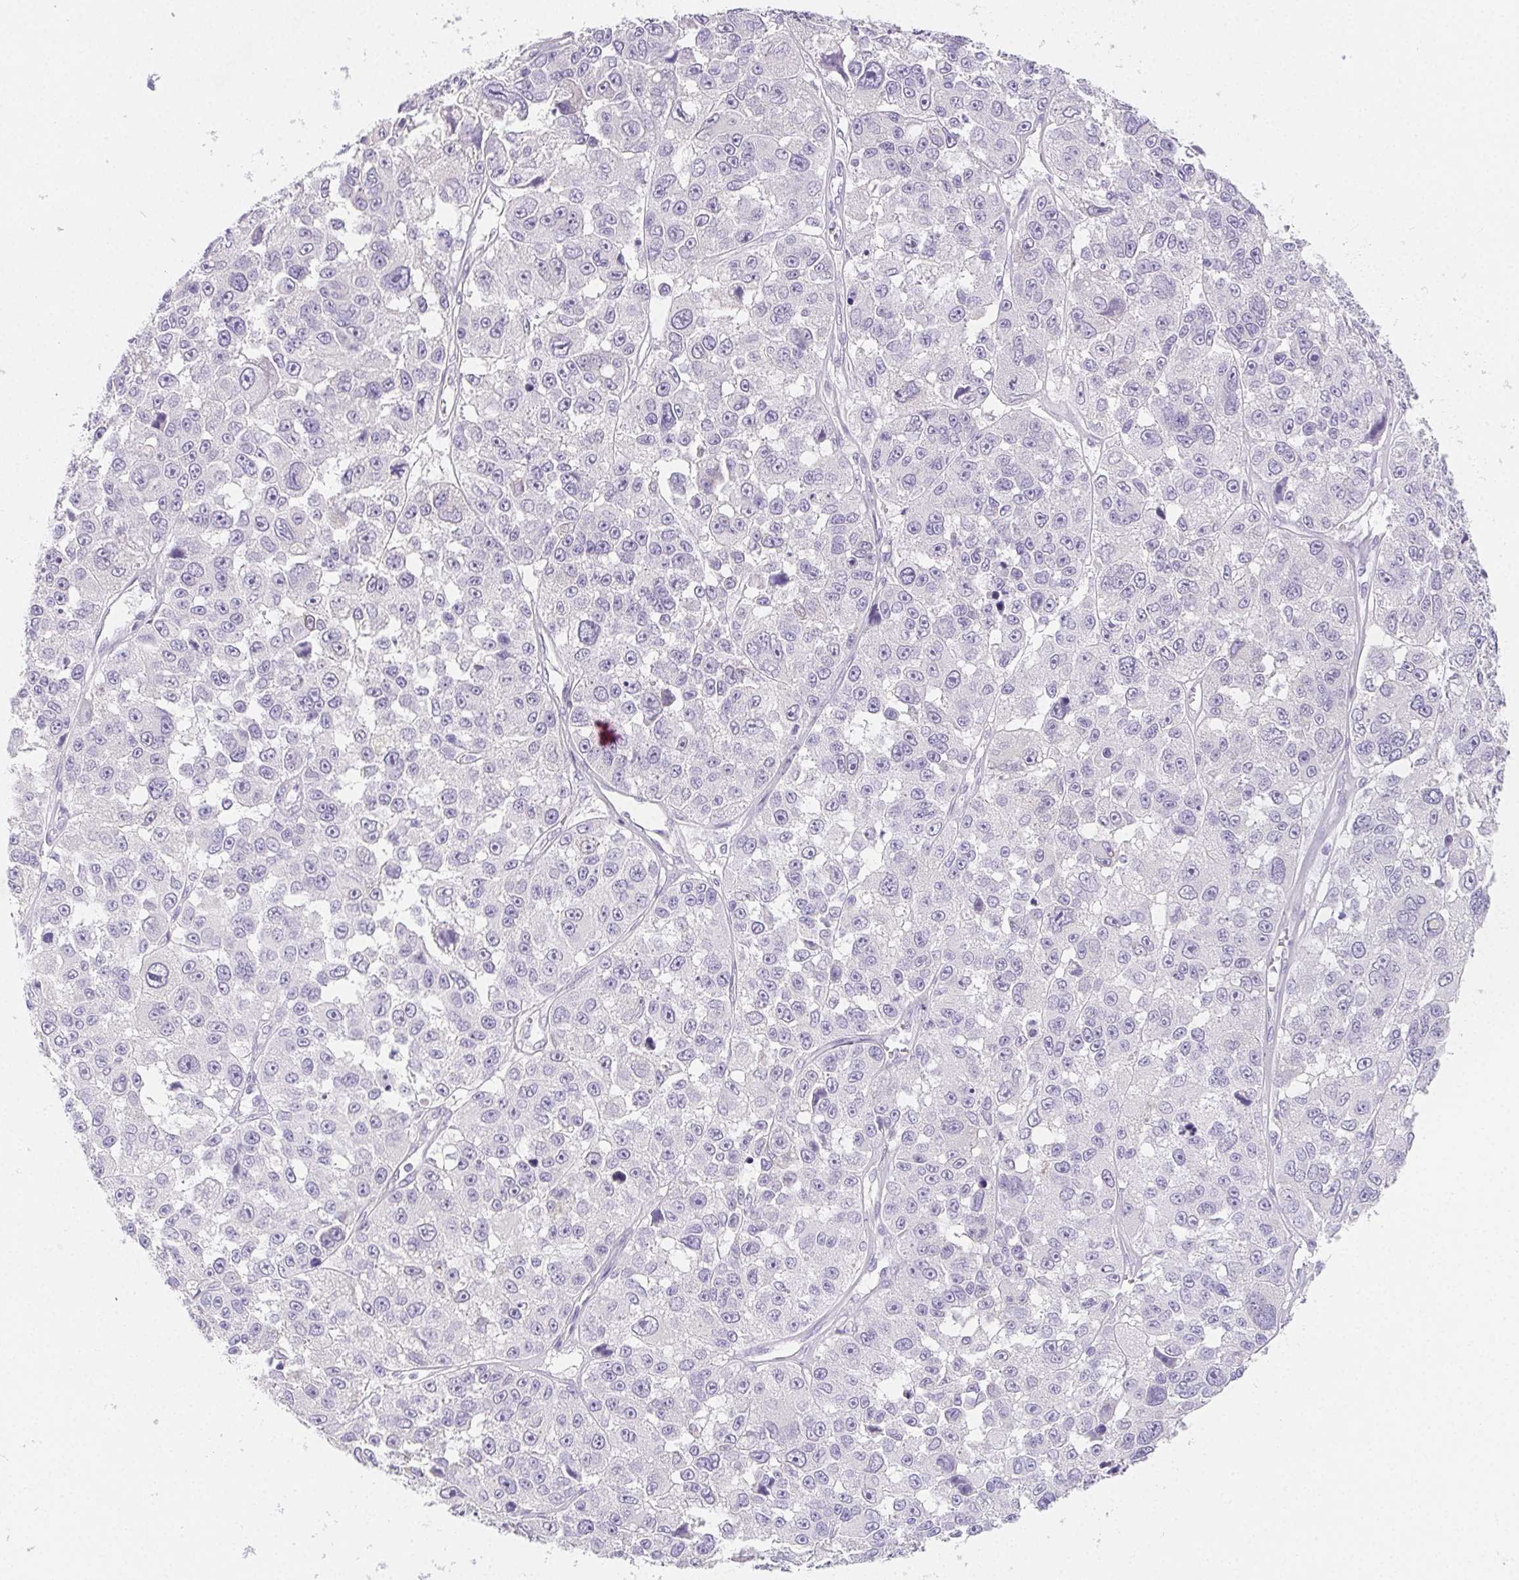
{"staining": {"intensity": "negative", "quantity": "none", "location": "none"}, "tissue": "melanoma", "cell_type": "Tumor cells", "image_type": "cancer", "snomed": [{"axis": "morphology", "description": "Malignant melanoma, NOS"}, {"axis": "topography", "description": "Skin"}], "caption": "DAB immunohistochemical staining of malignant melanoma displays no significant expression in tumor cells.", "gene": "ZBBX", "patient": {"sex": "female", "age": 66}}